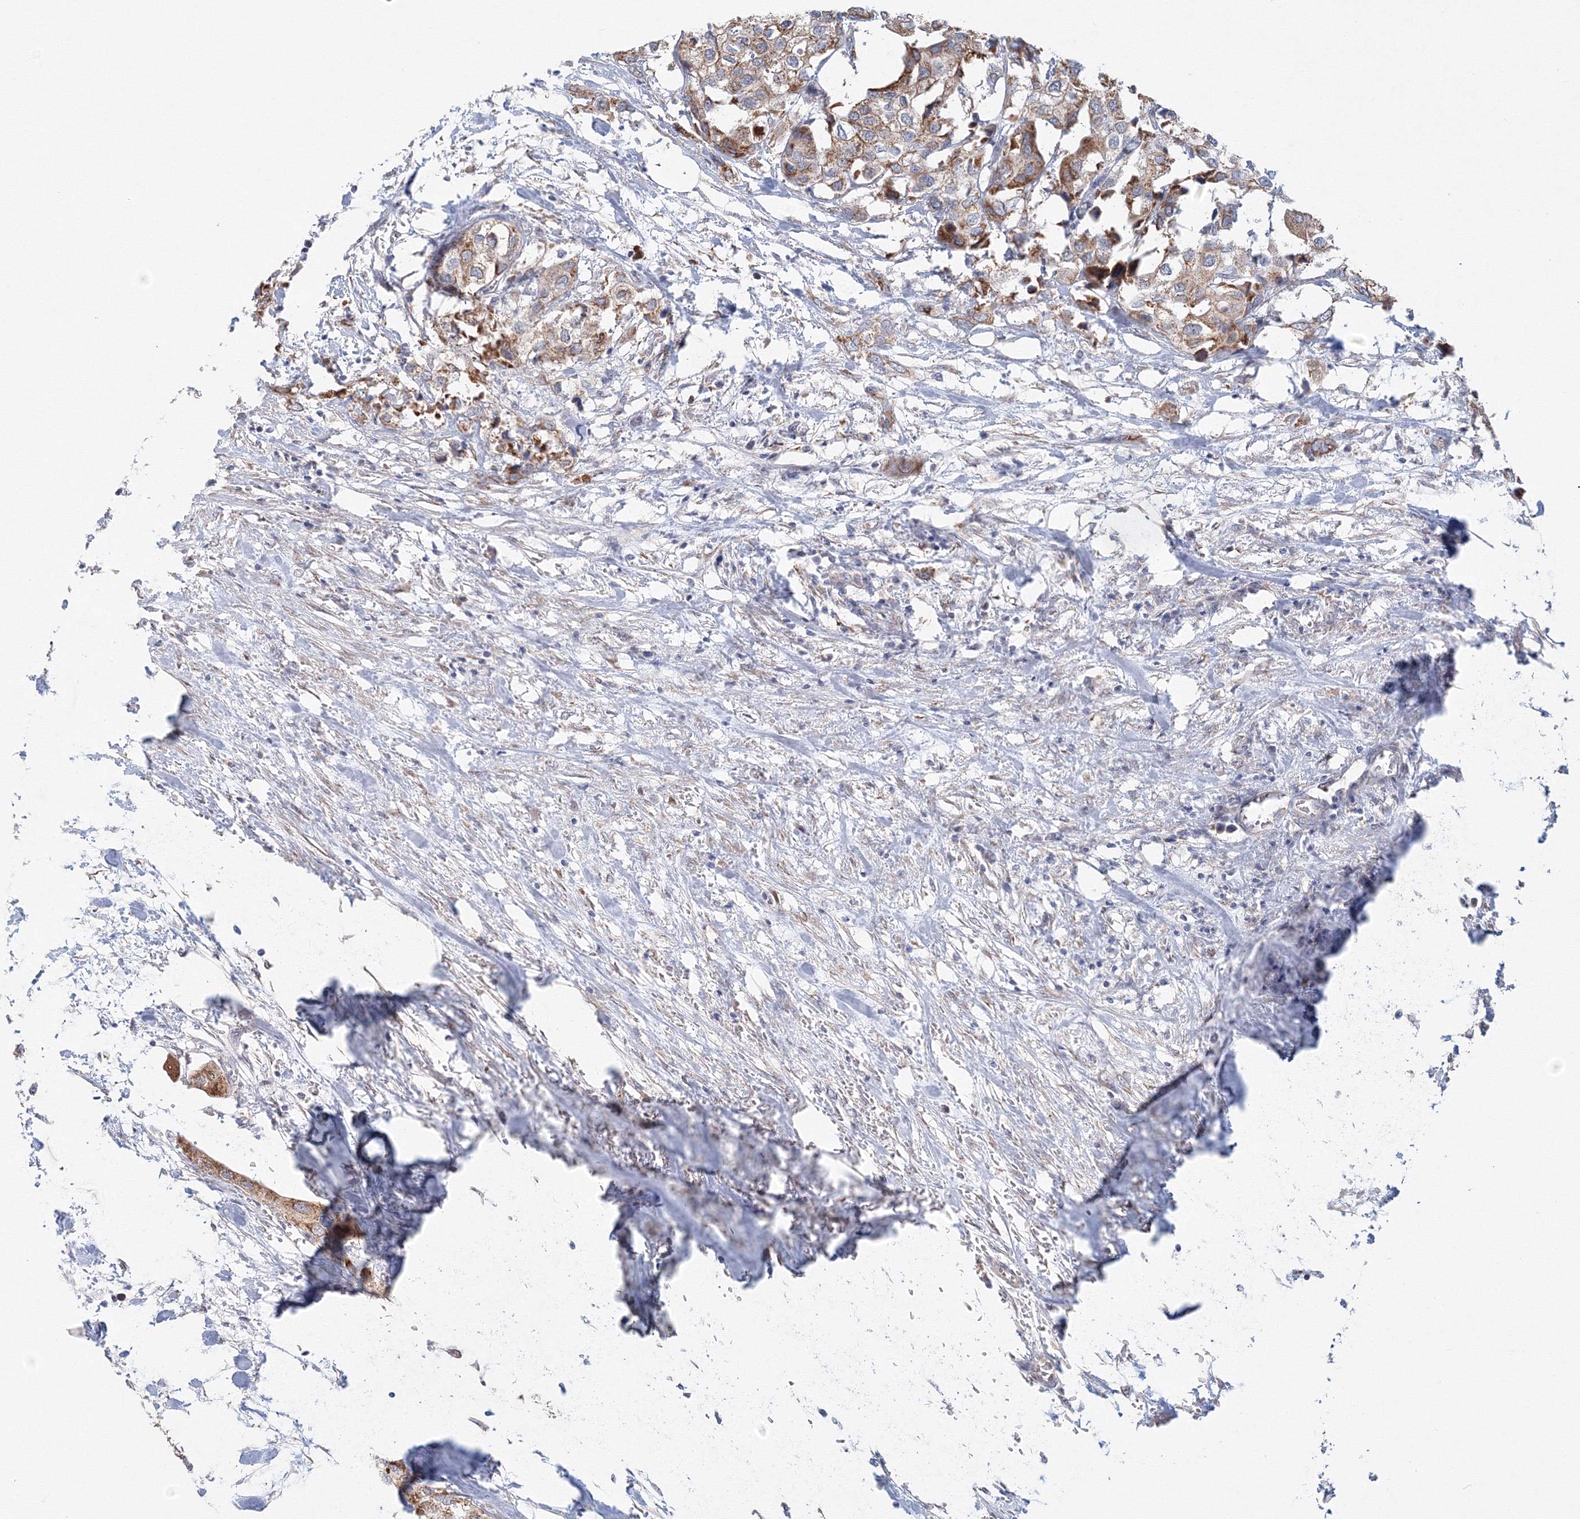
{"staining": {"intensity": "moderate", "quantity": ">75%", "location": "cytoplasmic/membranous"}, "tissue": "urothelial cancer", "cell_type": "Tumor cells", "image_type": "cancer", "snomed": [{"axis": "morphology", "description": "Urothelial carcinoma, High grade"}, {"axis": "topography", "description": "Urinary bladder"}], "caption": "Urothelial cancer stained with DAB immunohistochemistry demonstrates medium levels of moderate cytoplasmic/membranous expression in about >75% of tumor cells.", "gene": "DHRS12", "patient": {"sex": "male", "age": 64}}